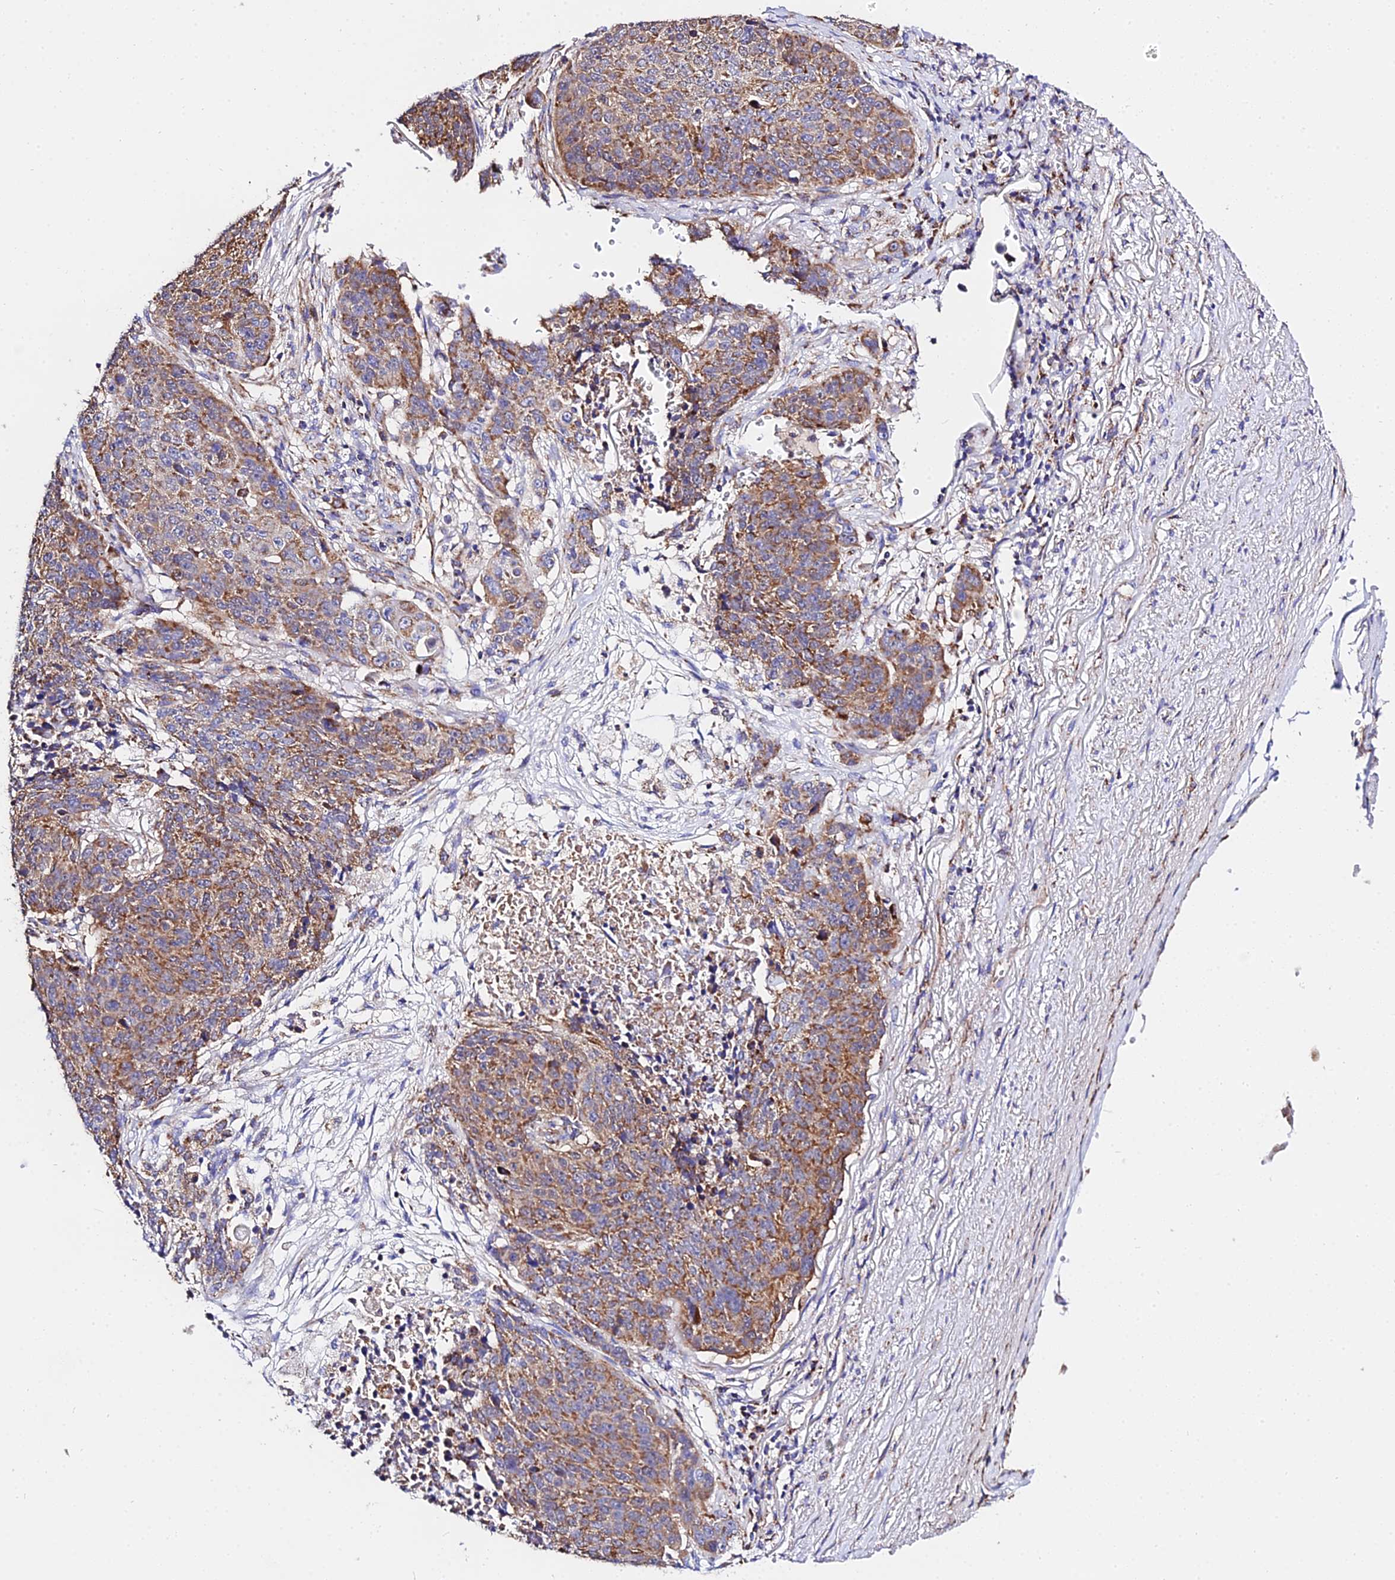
{"staining": {"intensity": "moderate", "quantity": ">75%", "location": "cytoplasmic/membranous"}, "tissue": "lung cancer", "cell_type": "Tumor cells", "image_type": "cancer", "snomed": [{"axis": "morphology", "description": "Normal tissue, NOS"}, {"axis": "morphology", "description": "Squamous cell carcinoma, NOS"}, {"axis": "topography", "description": "Lymph node"}, {"axis": "topography", "description": "Lung"}], "caption": "Lung cancer (squamous cell carcinoma) tissue displays moderate cytoplasmic/membranous staining in approximately >75% of tumor cells, visualized by immunohistochemistry.", "gene": "ZNF573", "patient": {"sex": "male", "age": 66}}